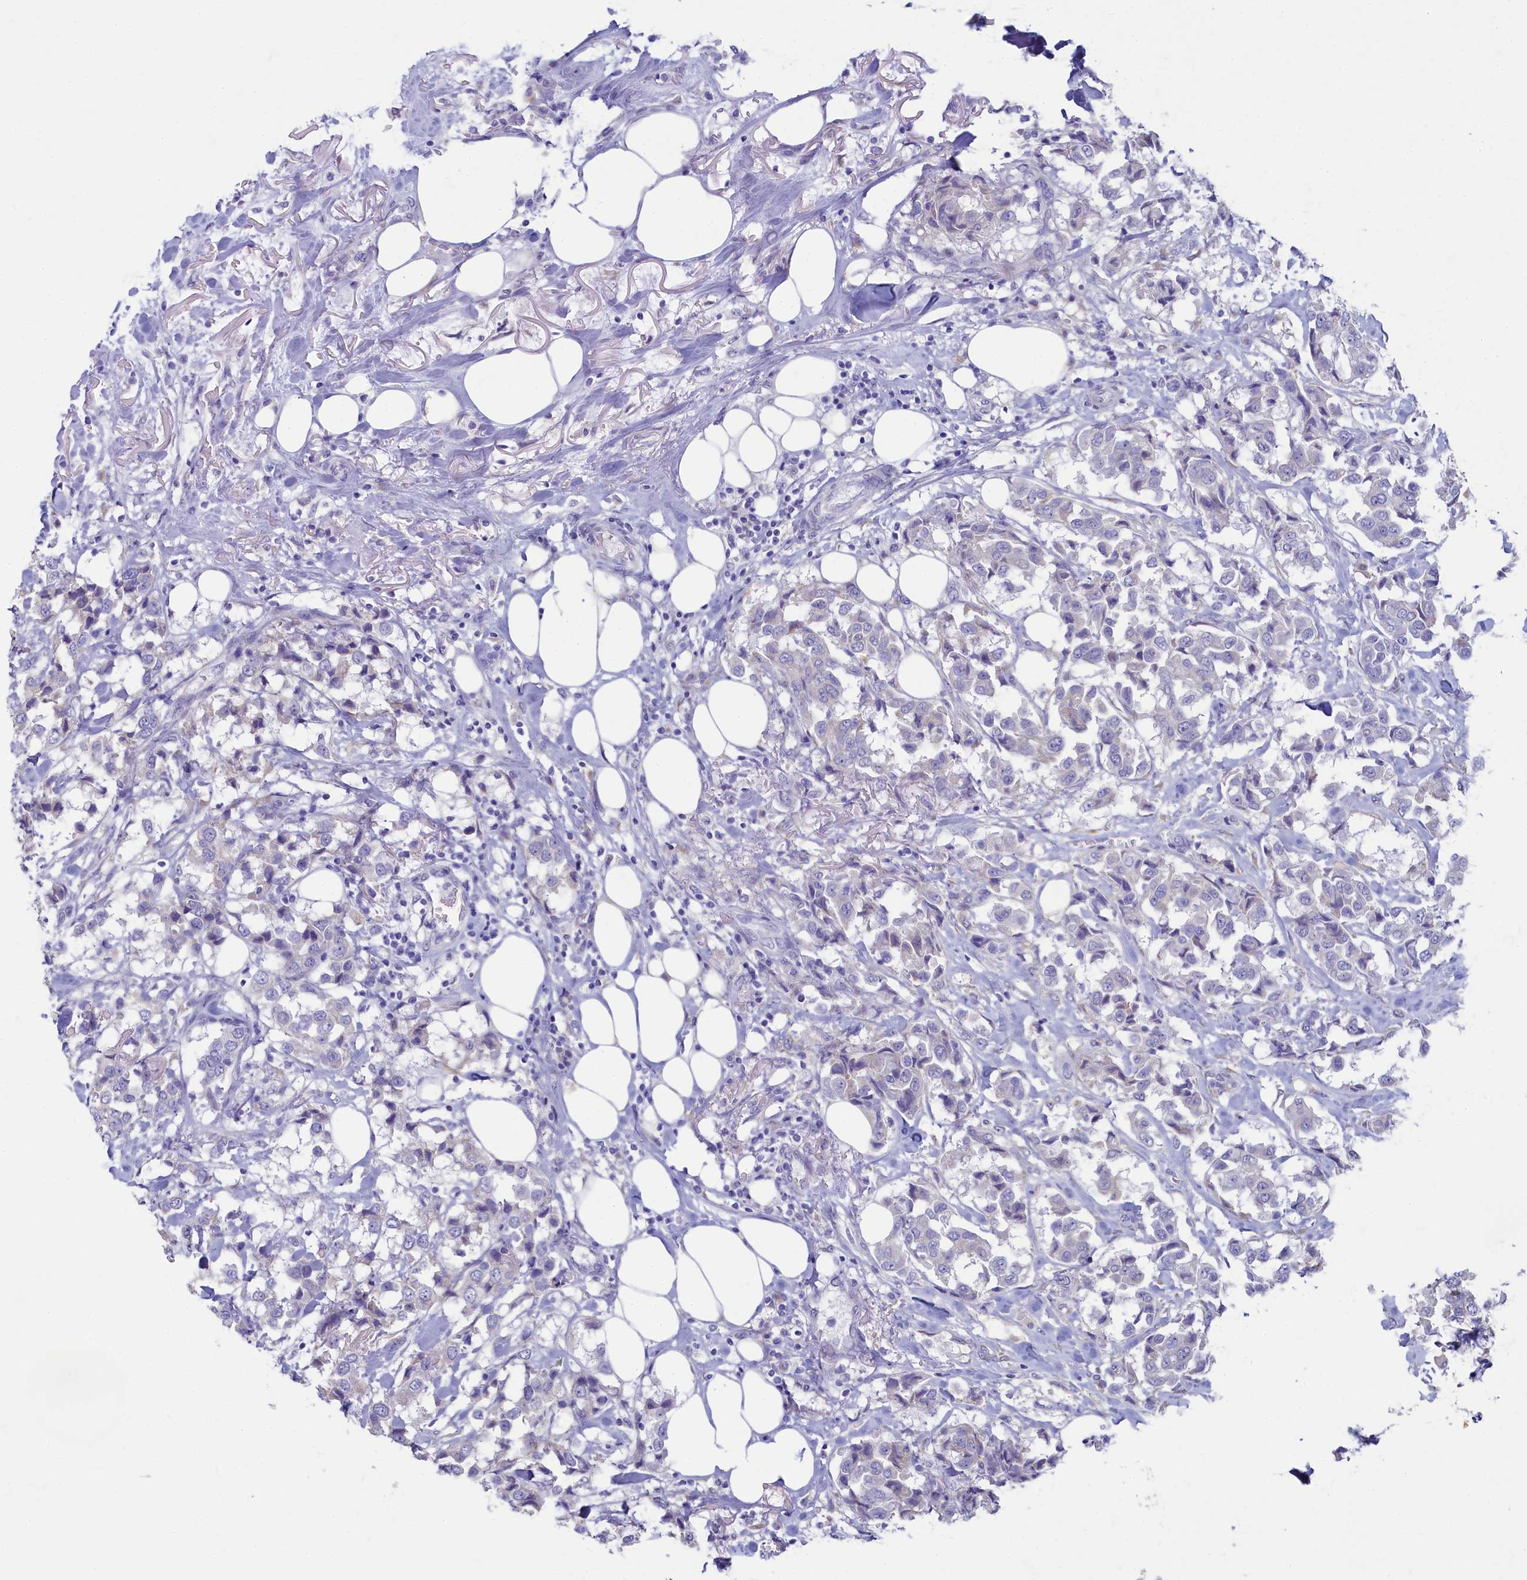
{"staining": {"intensity": "negative", "quantity": "none", "location": "none"}, "tissue": "breast cancer", "cell_type": "Tumor cells", "image_type": "cancer", "snomed": [{"axis": "morphology", "description": "Duct carcinoma"}, {"axis": "topography", "description": "Breast"}], "caption": "IHC micrograph of neoplastic tissue: human breast cancer (intraductal carcinoma) stained with DAB (3,3'-diaminobenzidine) demonstrates no significant protein expression in tumor cells. Brightfield microscopy of IHC stained with DAB (3,3'-diaminobenzidine) (brown) and hematoxylin (blue), captured at high magnification.", "gene": "SKA3", "patient": {"sex": "female", "age": 80}}